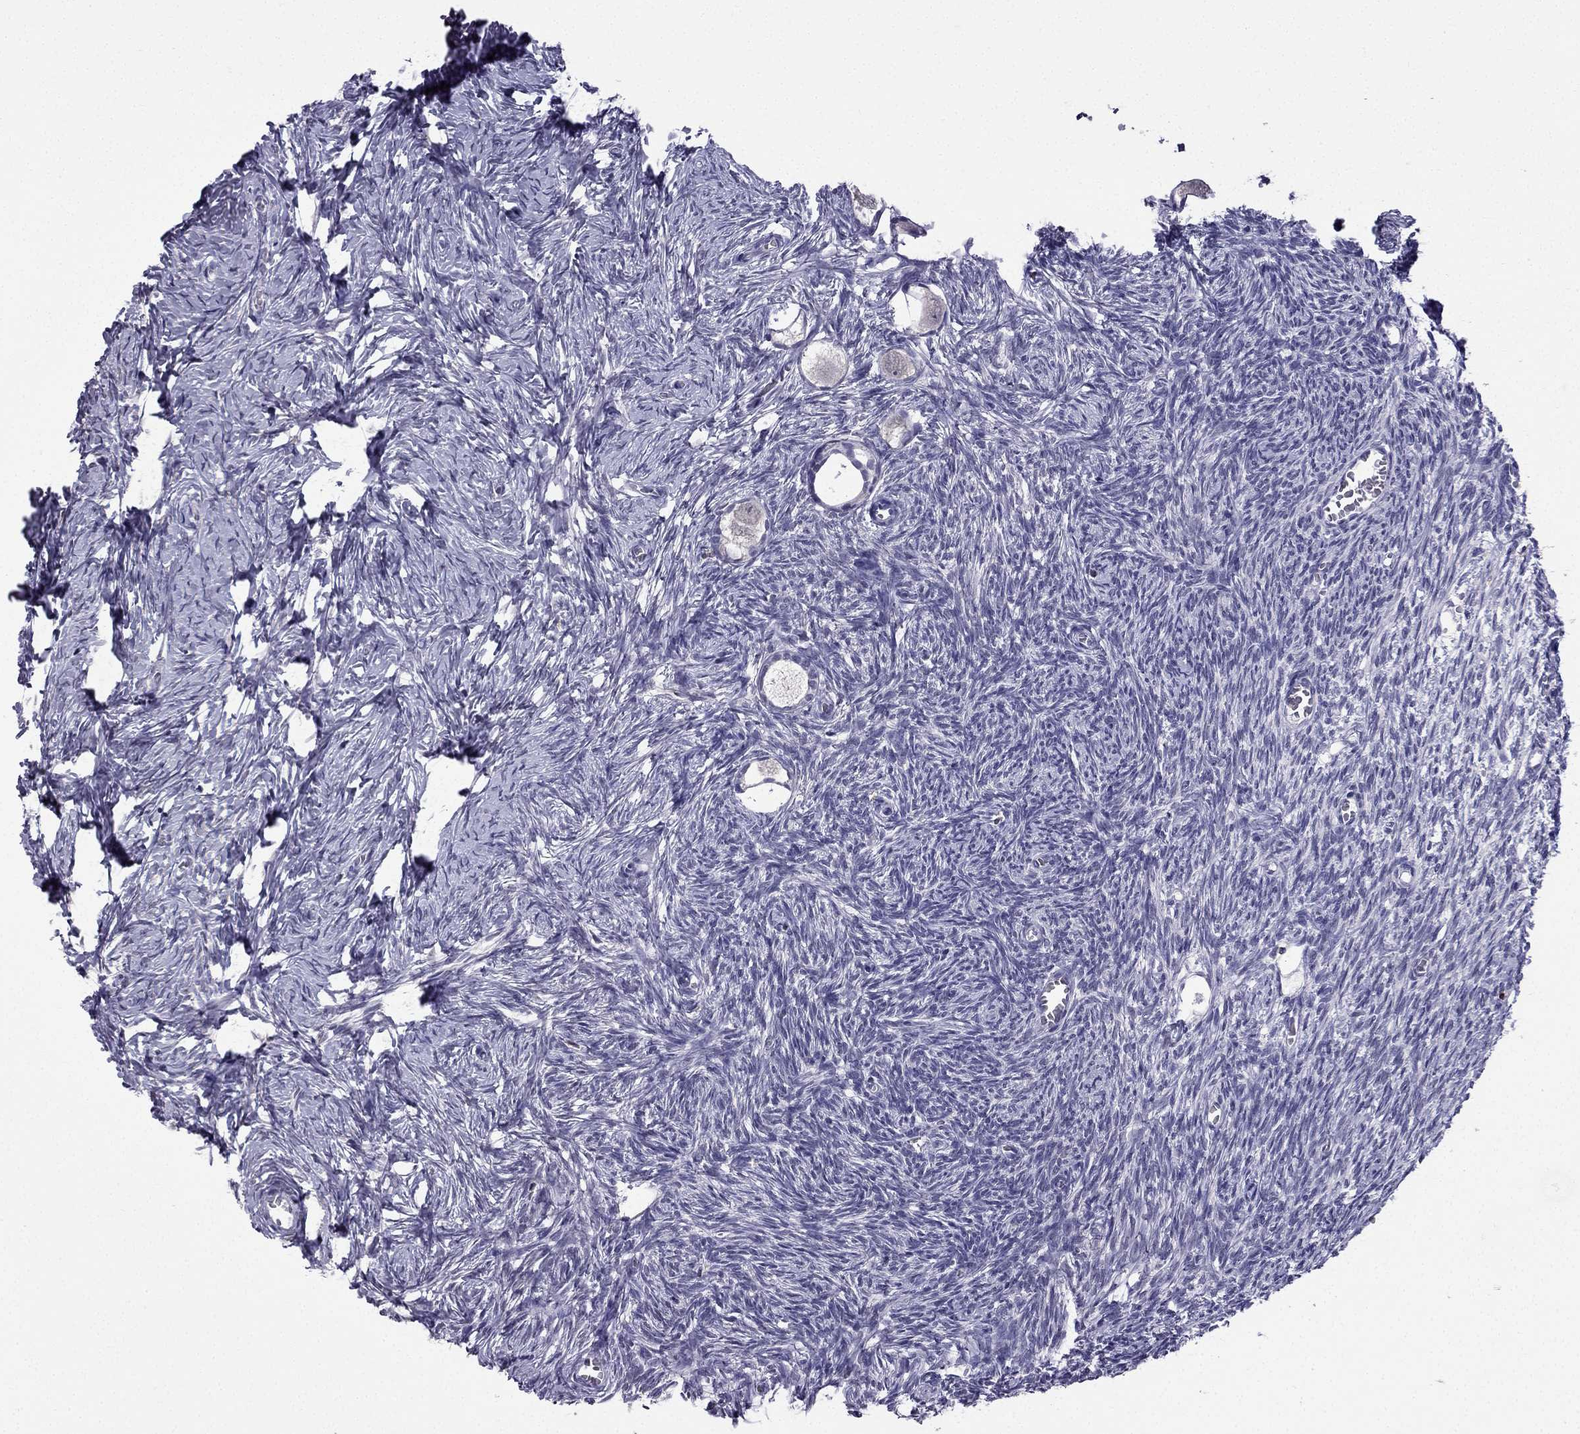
{"staining": {"intensity": "negative", "quantity": "none", "location": "none"}, "tissue": "ovary", "cell_type": "Follicle cells", "image_type": "normal", "snomed": [{"axis": "morphology", "description": "Normal tissue, NOS"}, {"axis": "topography", "description": "Ovary"}], "caption": "Follicle cells show no significant protein positivity in benign ovary. (DAB immunohistochemistry (IHC) visualized using brightfield microscopy, high magnification).", "gene": "CCK", "patient": {"sex": "female", "age": 27}}